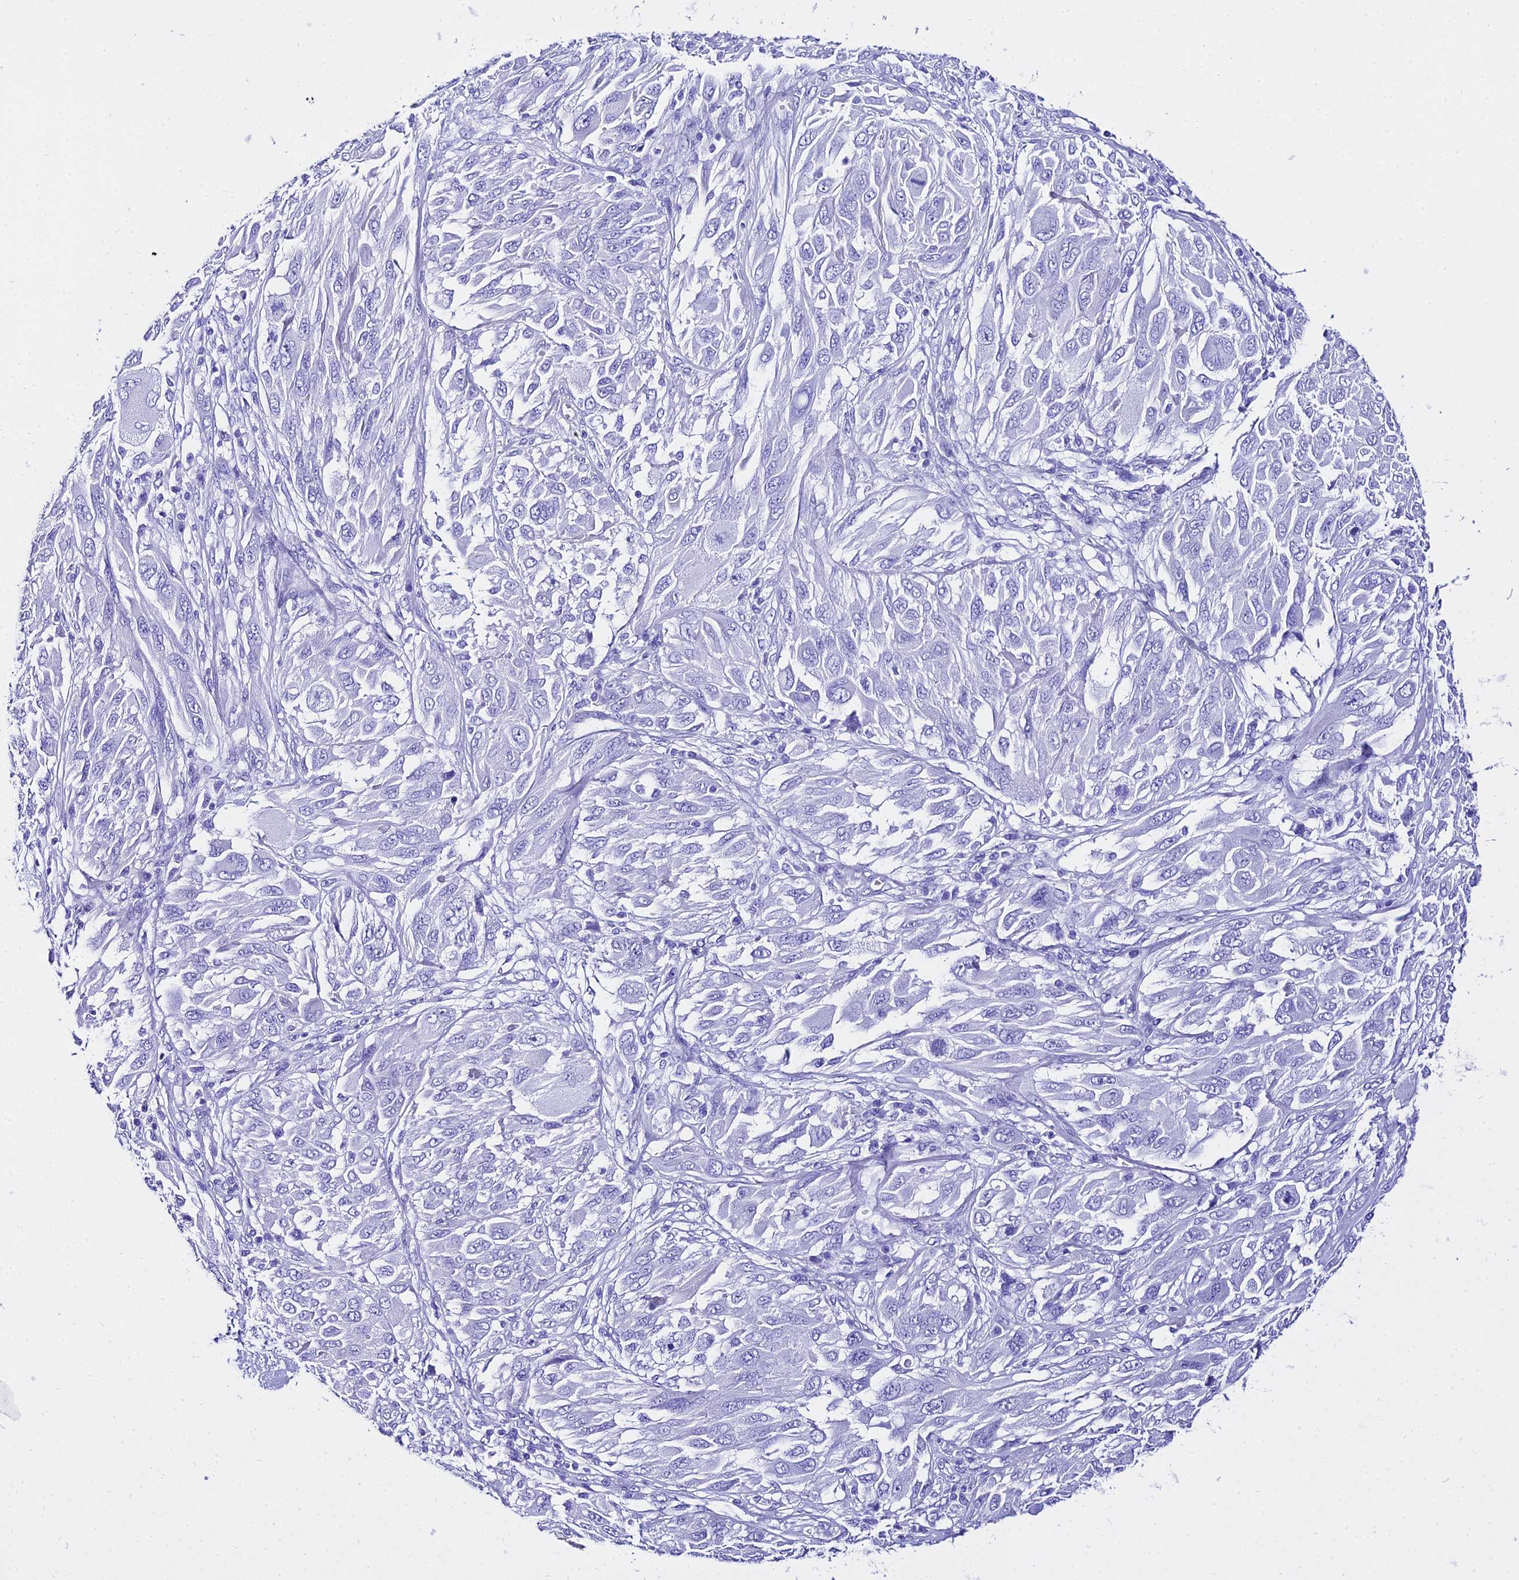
{"staining": {"intensity": "negative", "quantity": "none", "location": "none"}, "tissue": "melanoma", "cell_type": "Tumor cells", "image_type": "cancer", "snomed": [{"axis": "morphology", "description": "Malignant melanoma, NOS"}, {"axis": "topography", "description": "Skin"}], "caption": "DAB (3,3'-diaminobenzidine) immunohistochemical staining of melanoma displays no significant positivity in tumor cells. Brightfield microscopy of IHC stained with DAB (brown) and hematoxylin (blue), captured at high magnification.", "gene": "TRMT44", "patient": {"sex": "female", "age": 91}}